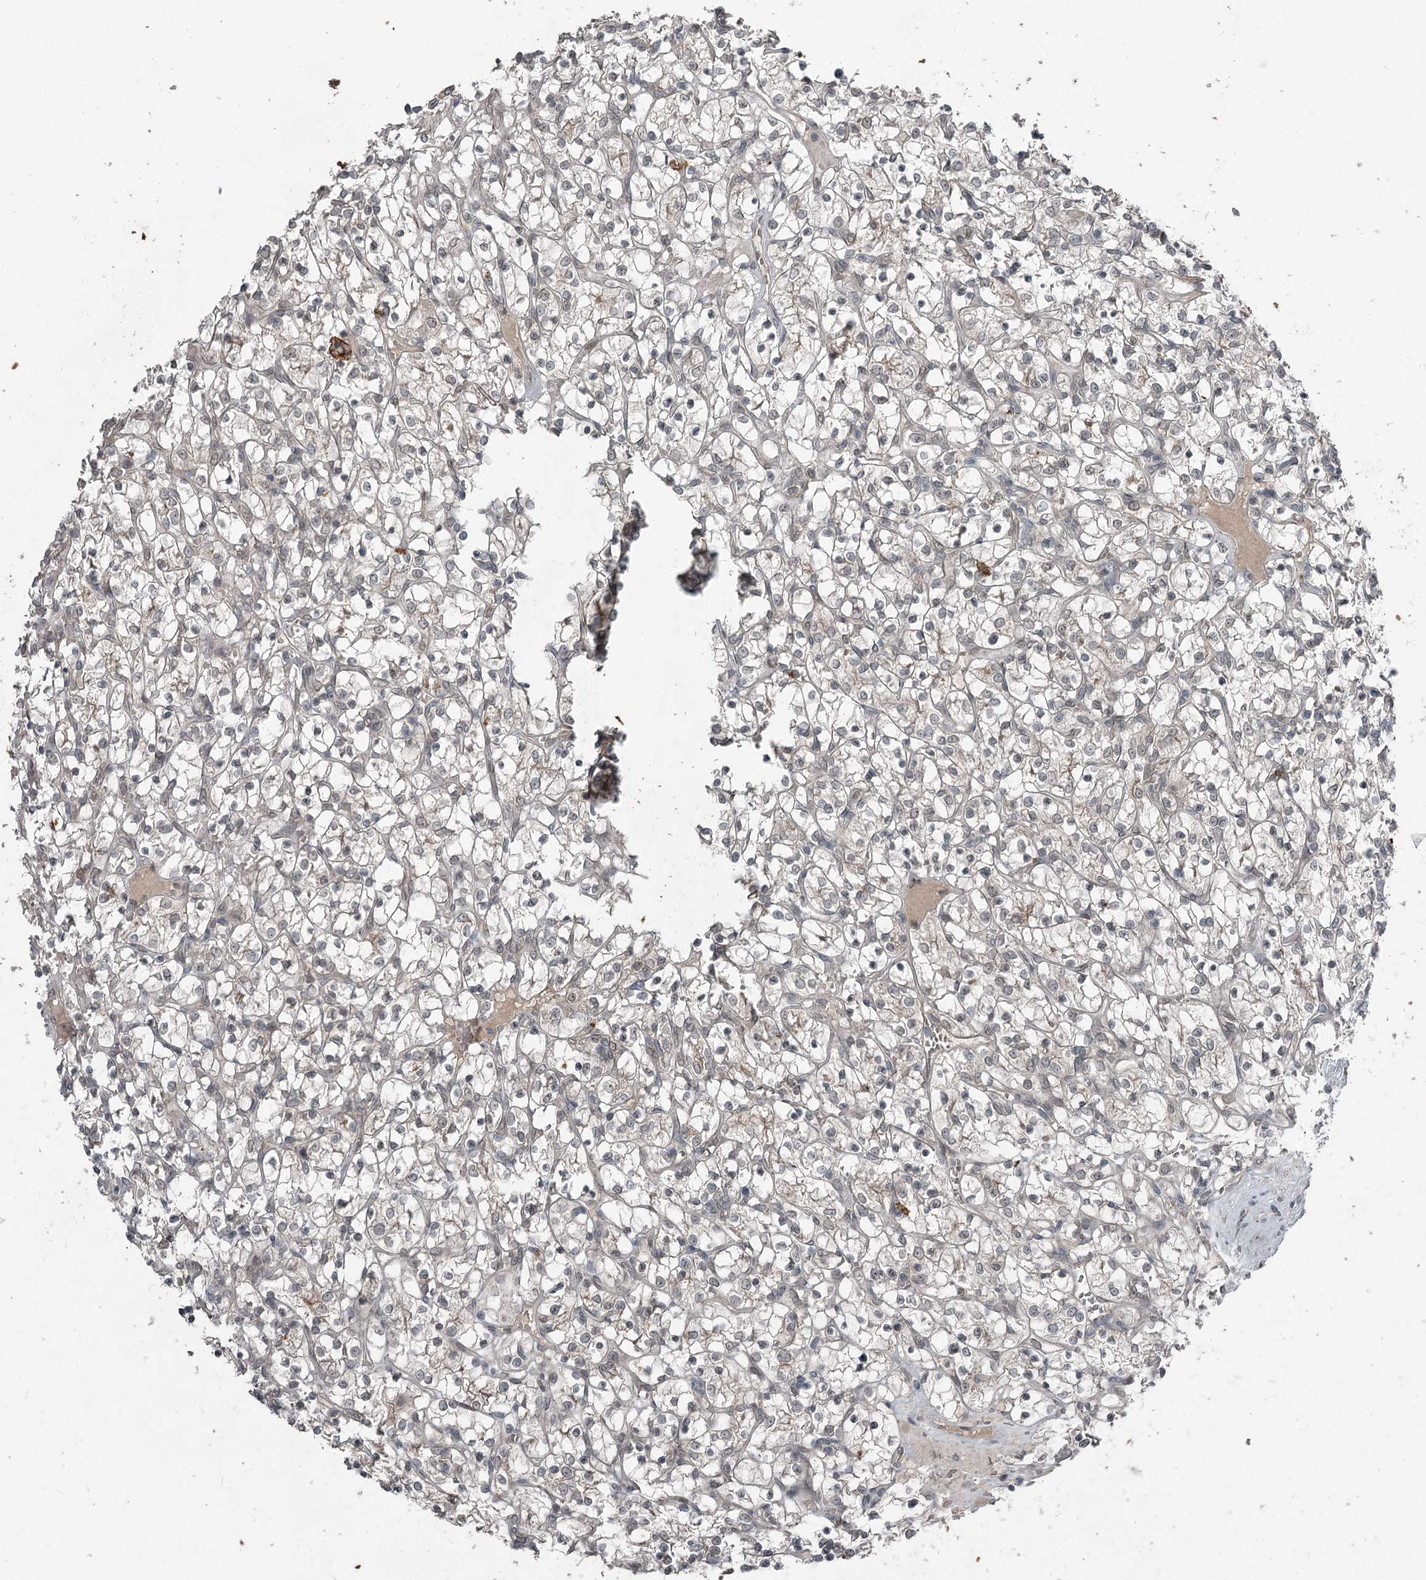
{"staining": {"intensity": "negative", "quantity": "none", "location": "none"}, "tissue": "renal cancer", "cell_type": "Tumor cells", "image_type": "cancer", "snomed": [{"axis": "morphology", "description": "Adenocarcinoma, NOS"}, {"axis": "topography", "description": "Kidney"}], "caption": "Histopathology image shows no significant protein positivity in tumor cells of renal adenocarcinoma.", "gene": "SLC39A8", "patient": {"sex": "female", "age": 69}}